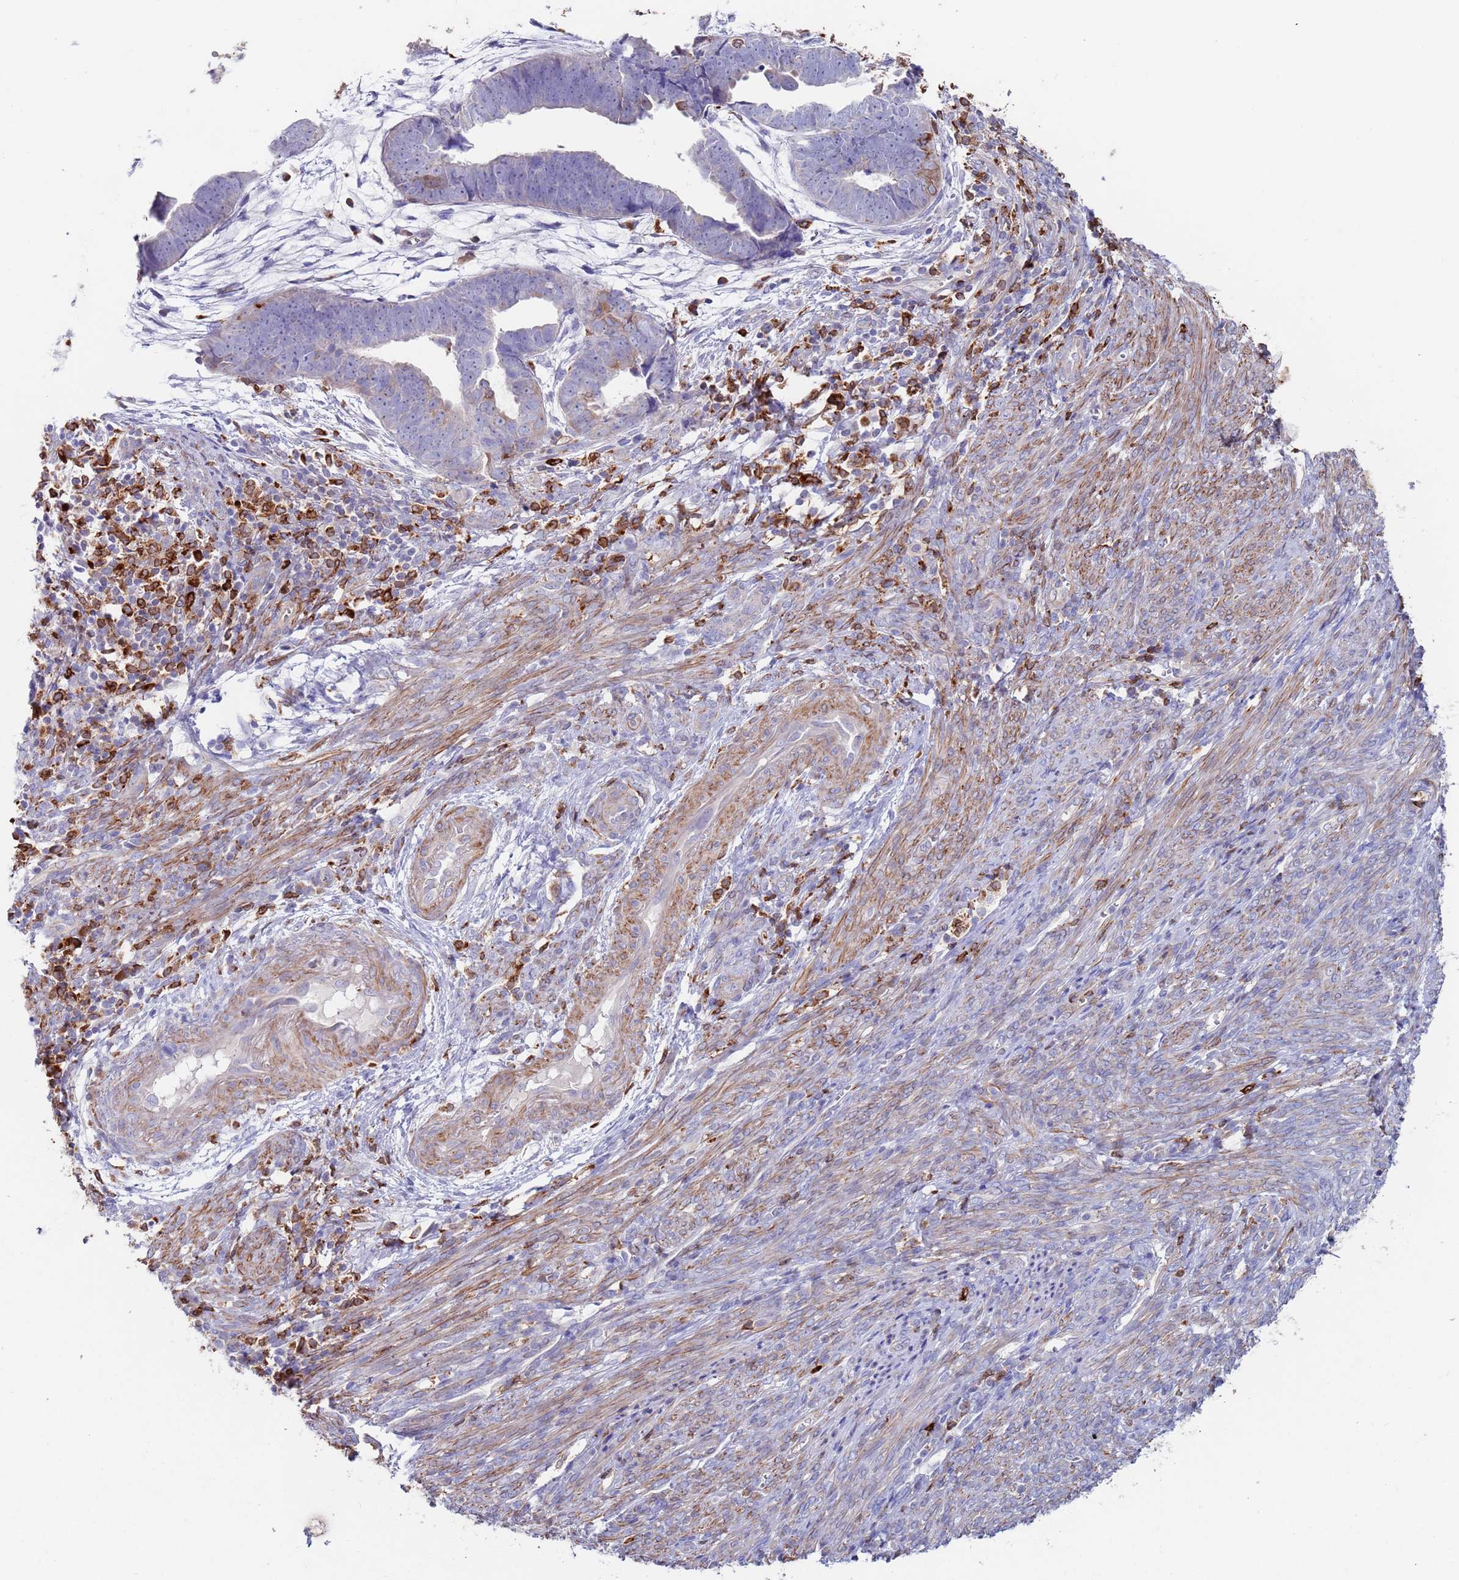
{"staining": {"intensity": "weak", "quantity": "<25%", "location": "cytoplasmic/membranous"}, "tissue": "endometrial cancer", "cell_type": "Tumor cells", "image_type": "cancer", "snomed": [{"axis": "morphology", "description": "Adenocarcinoma, NOS"}, {"axis": "topography", "description": "Endometrium"}], "caption": "Adenocarcinoma (endometrial) stained for a protein using immunohistochemistry exhibits no expression tumor cells.", "gene": "GREB1L", "patient": {"sex": "female", "age": 75}}